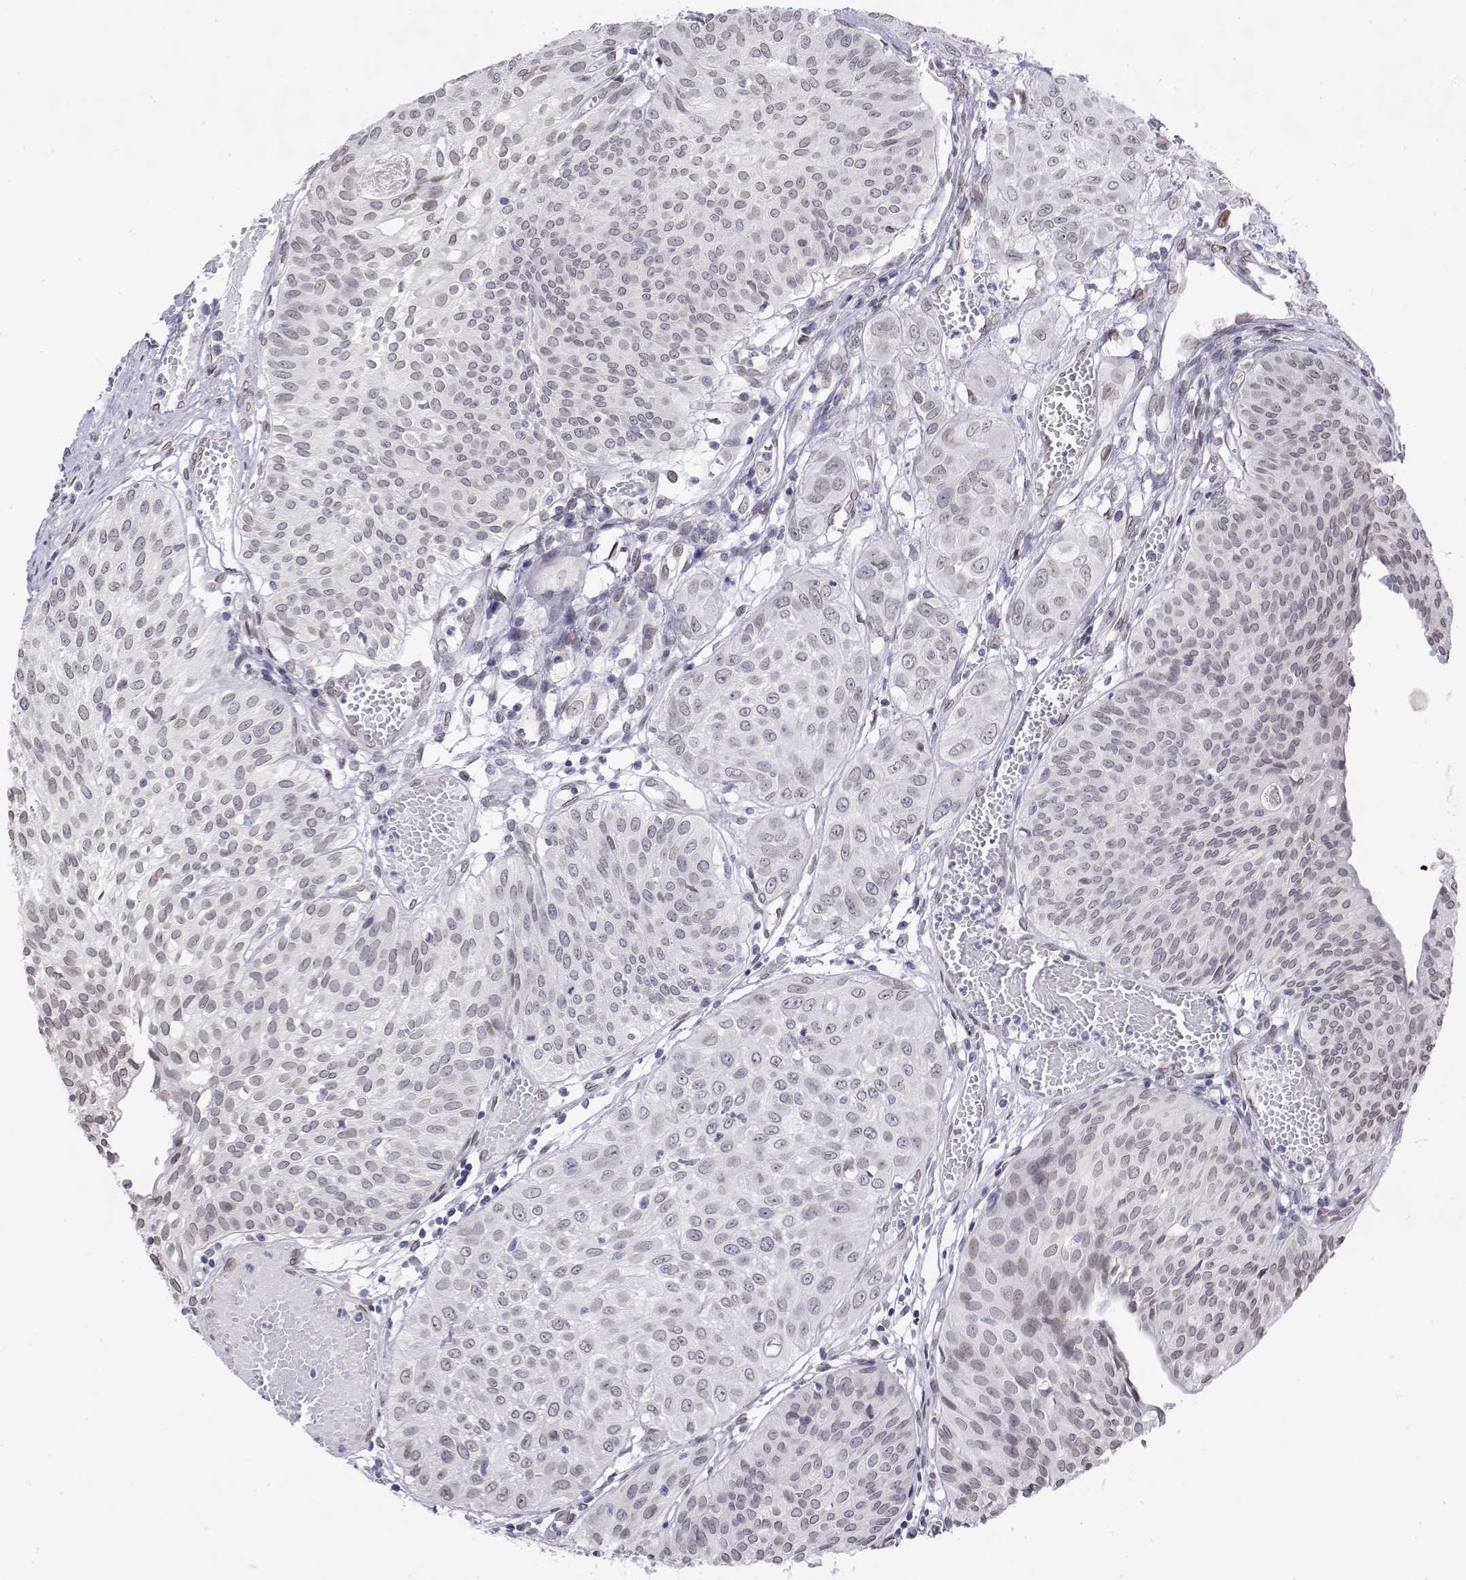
{"staining": {"intensity": "weak", "quantity": "25%-75%", "location": "nuclear"}, "tissue": "urothelial cancer", "cell_type": "Tumor cells", "image_type": "cancer", "snomed": [{"axis": "morphology", "description": "Urothelial carcinoma, High grade"}, {"axis": "topography", "description": "Urinary bladder"}], "caption": "Immunohistochemical staining of high-grade urothelial carcinoma demonstrates low levels of weak nuclear protein staining in about 25%-75% of tumor cells. (DAB = brown stain, brightfield microscopy at high magnification).", "gene": "ZNF532", "patient": {"sex": "male", "age": 57}}